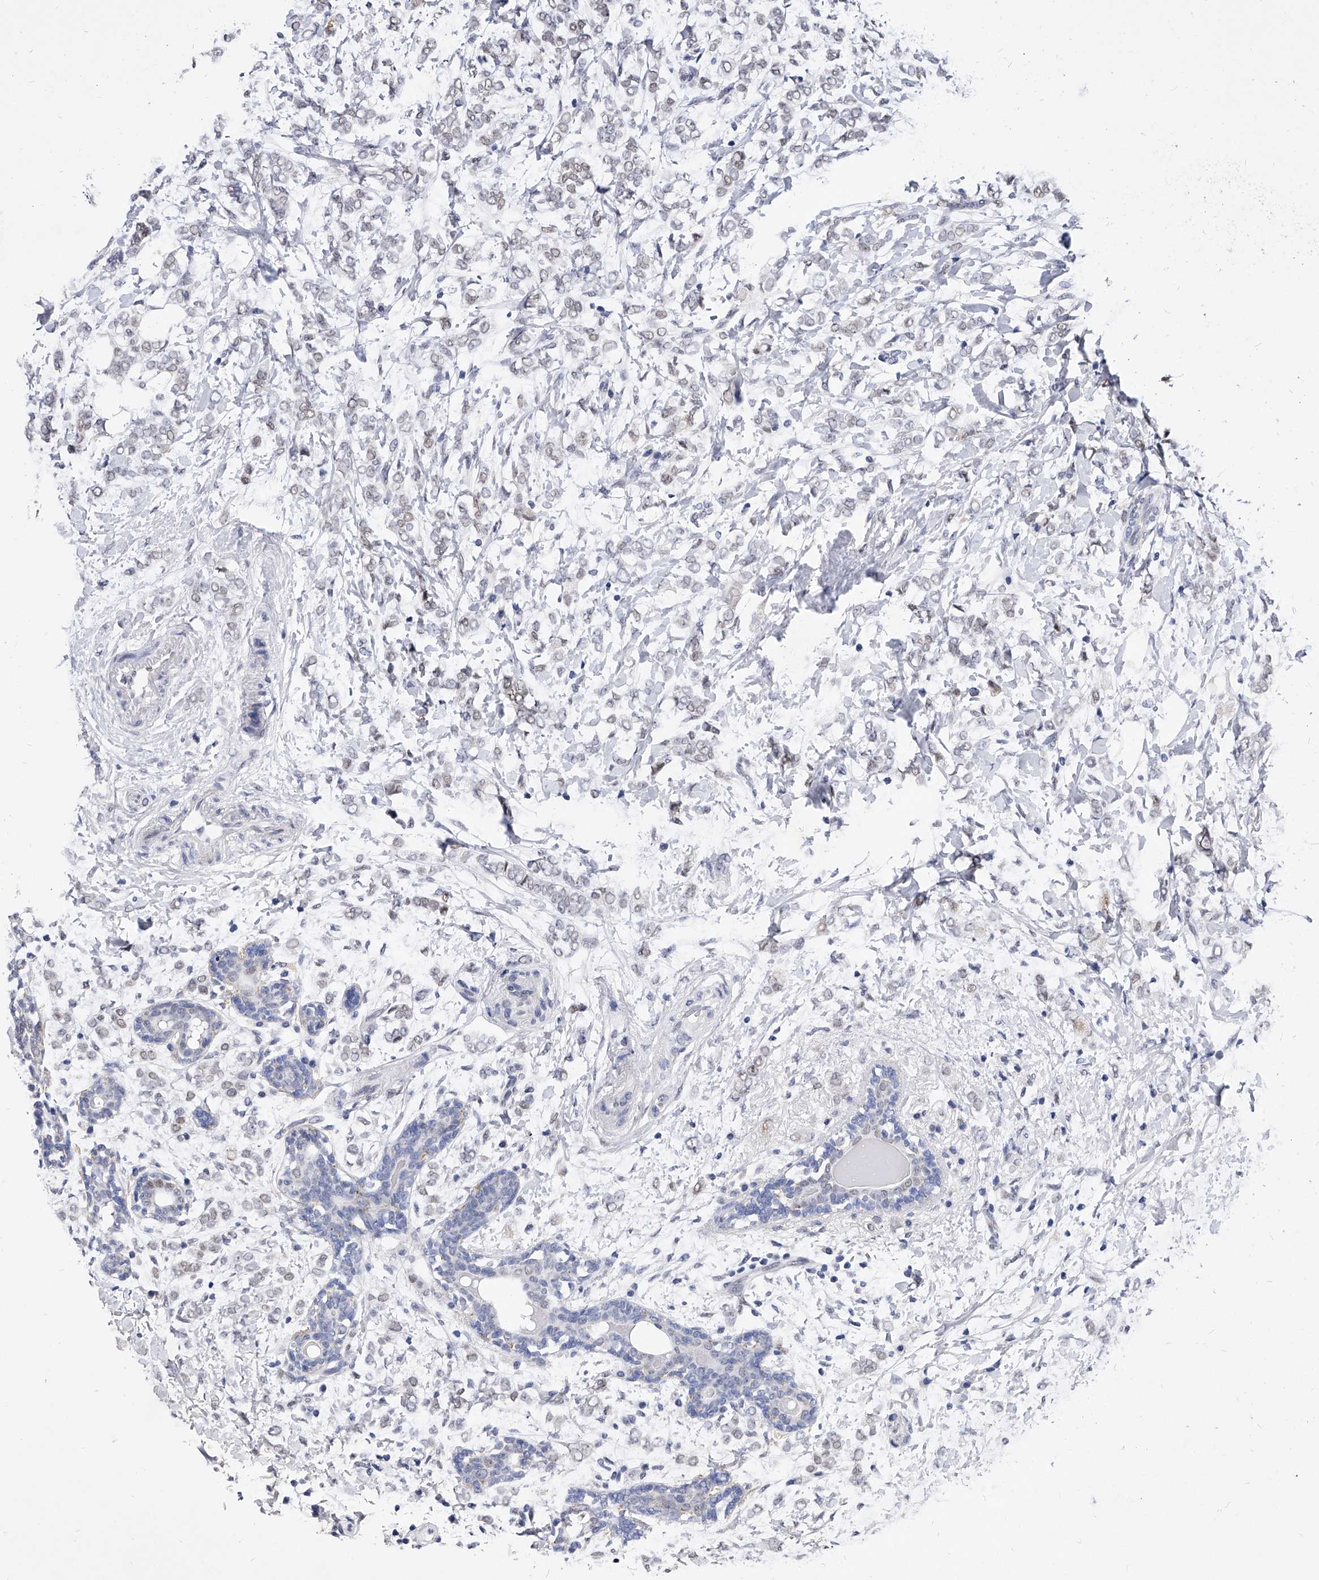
{"staining": {"intensity": "weak", "quantity": "<25%", "location": "nuclear"}, "tissue": "breast cancer", "cell_type": "Tumor cells", "image_type": "cancer", "snomed": [{"axis": "morphology", "description": "Normal tissue, NOS"}, {"axis": "morphology", "description": "Lobular carcinoma"}, {"axis": "topography", "description": "Breast"}], "caption": "A histopathology image of breast cancer stained for a protein exhibits no brown staining in tumor cells. (DAB immunohistochemistry (IHC), high magnification).", "gene": "ZNF529", "patient": {"sex": "female", "age": 47}}